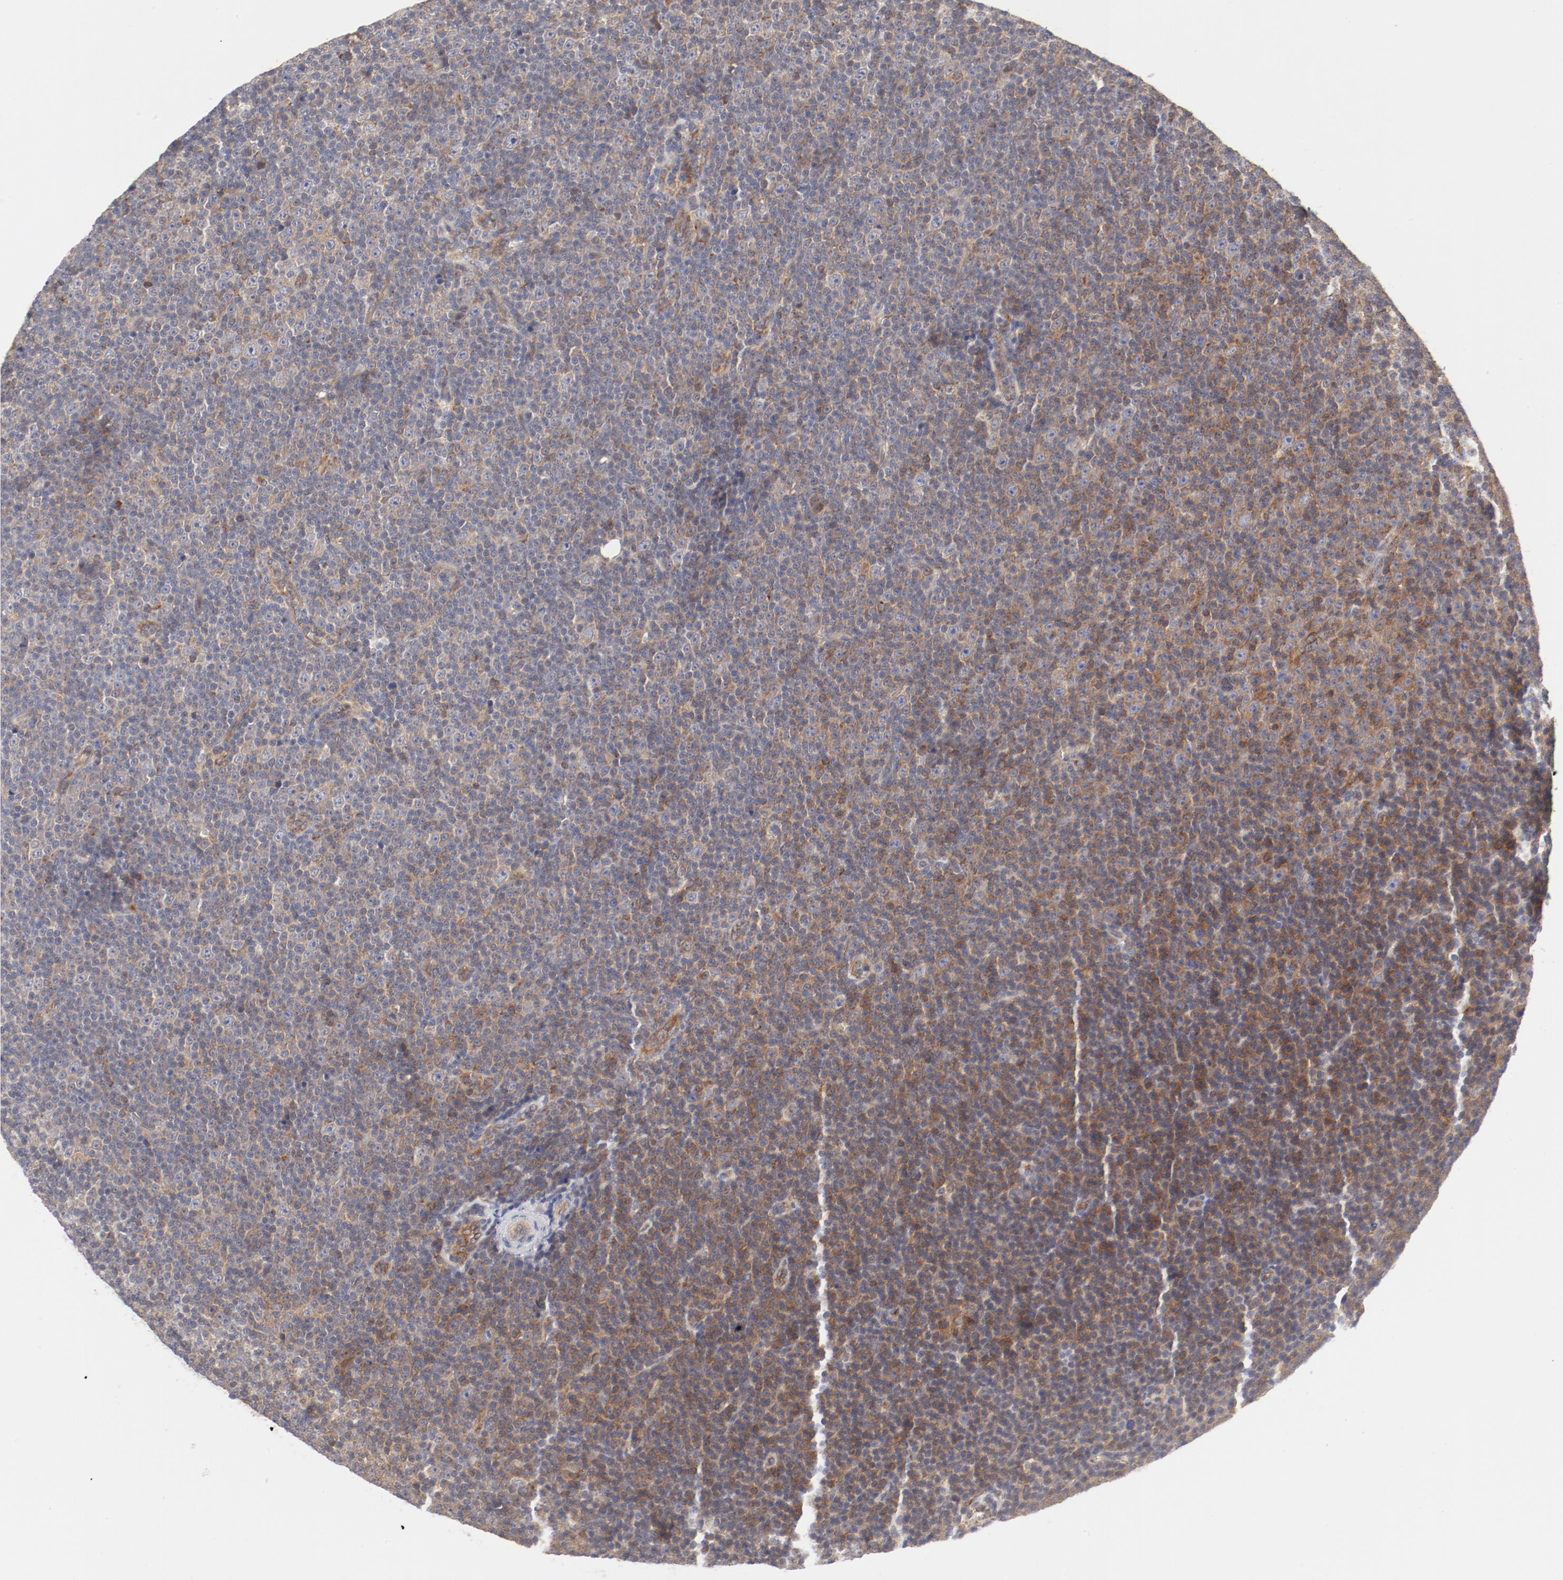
{"staining": {"intensity": "moderate", "quantity": "25%-75%", "location": "cytoplasmic/membranous"}, "tissue": "lymphoma", "cell_type": "Tumor cells", "image_type": "cancer", "snomed": [{"axis": "morphology", "description": "Malignant lymphoma, non-Hodgkin's type, Low grade"}, {"axis": "topography", "description": "Lymph node"}], "caption": "Tumor cells reveal medium levels of moderate cytoplasmic/membranous positivity in about 25%-75% of cells in lymphoma.", "gene": "AP2A1", "patient": {"sex": "female", "age": 67}}